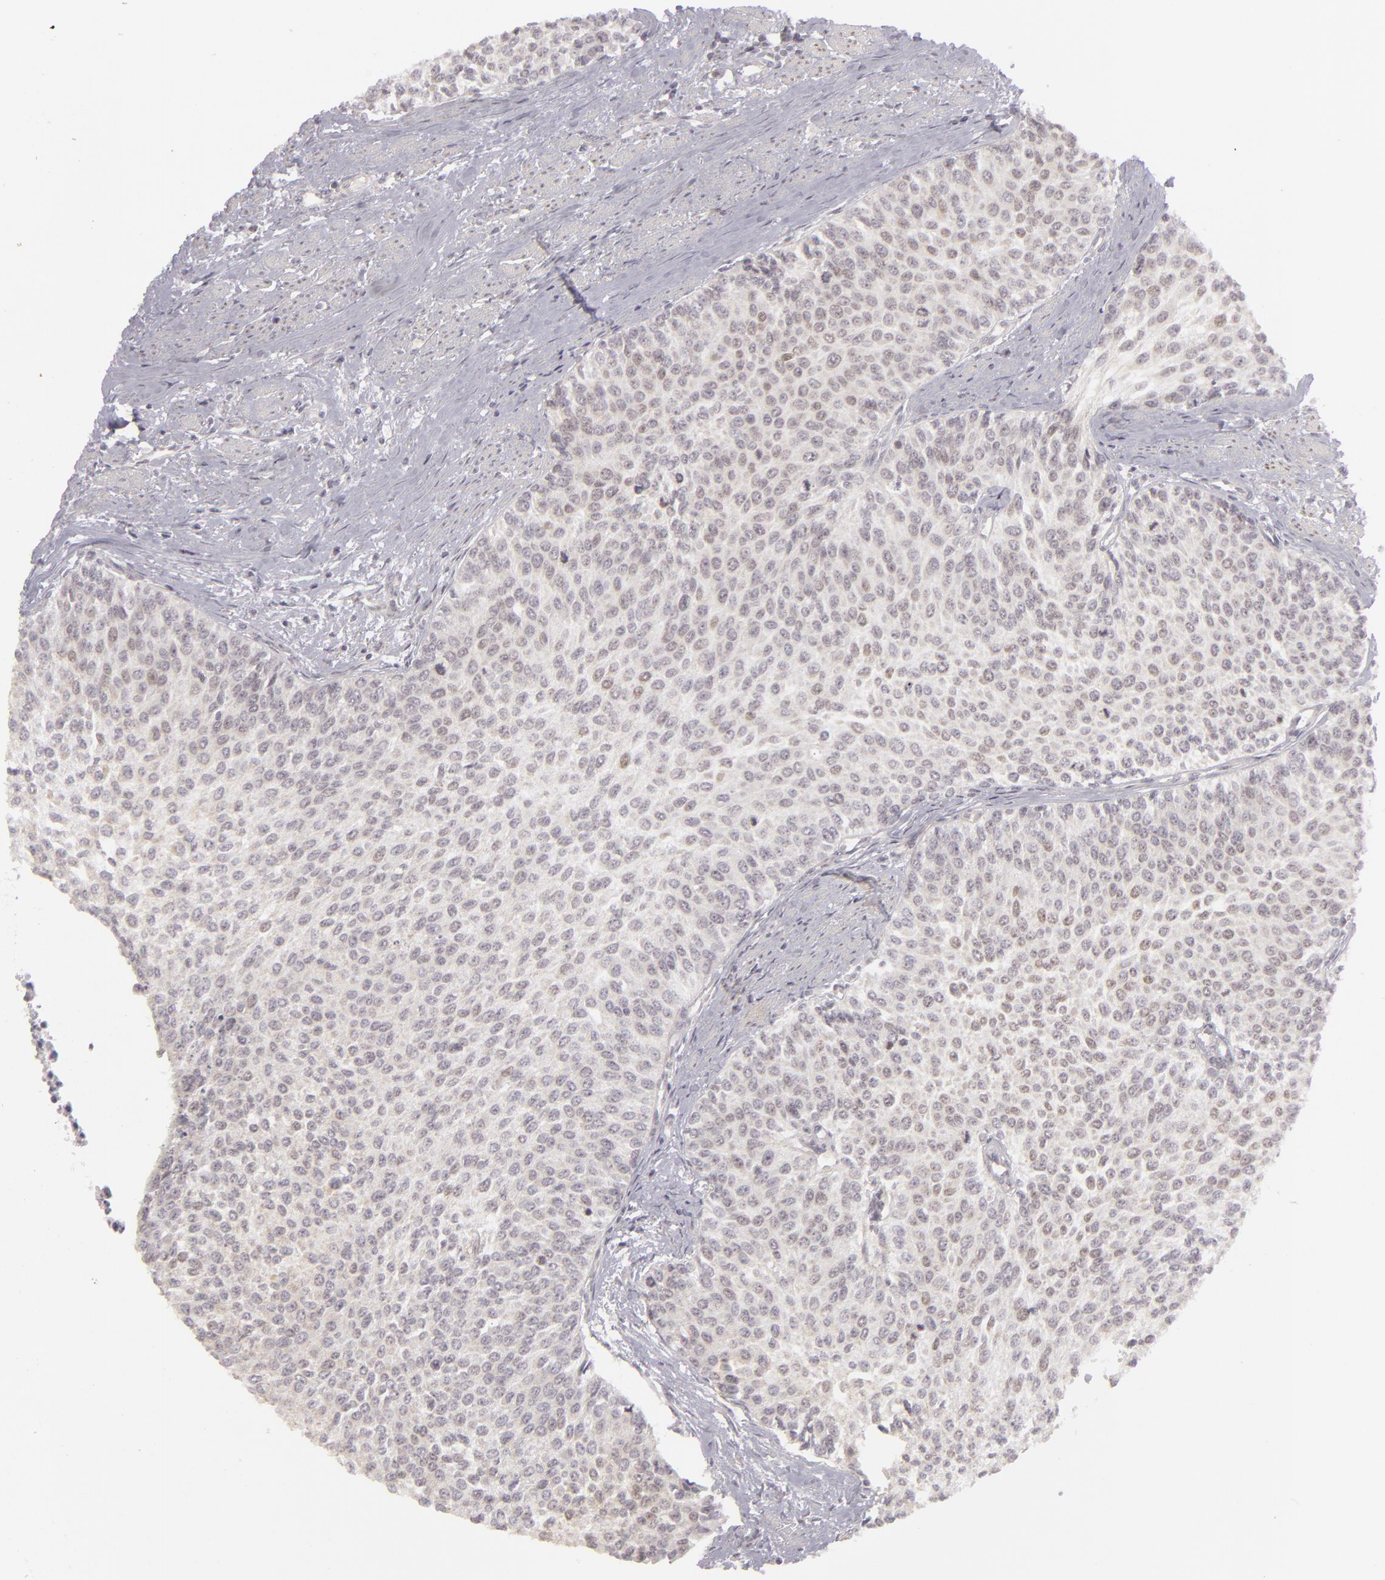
{"staining": {"intensity": "weak", "quantity": "<25%", "location": "nuclear"}, "tissue": "urothelial cancer", "cell_type": "Tumor cells", "image_type": "cancer", "snomed": [{"axis": "morphology", "description": "Urothelial carcinoma, Low grade"}, {"axis": "topography", "description": "Urinary bladder"}], "caption": "Immunohistochemistry (IHC) image of urothelial carcinoma (low-grade) stained for a protein (brown), which reveals no staining in tumor cells.", "gene": "SIX1", "patient": {"sex": "female", "age": 73}}